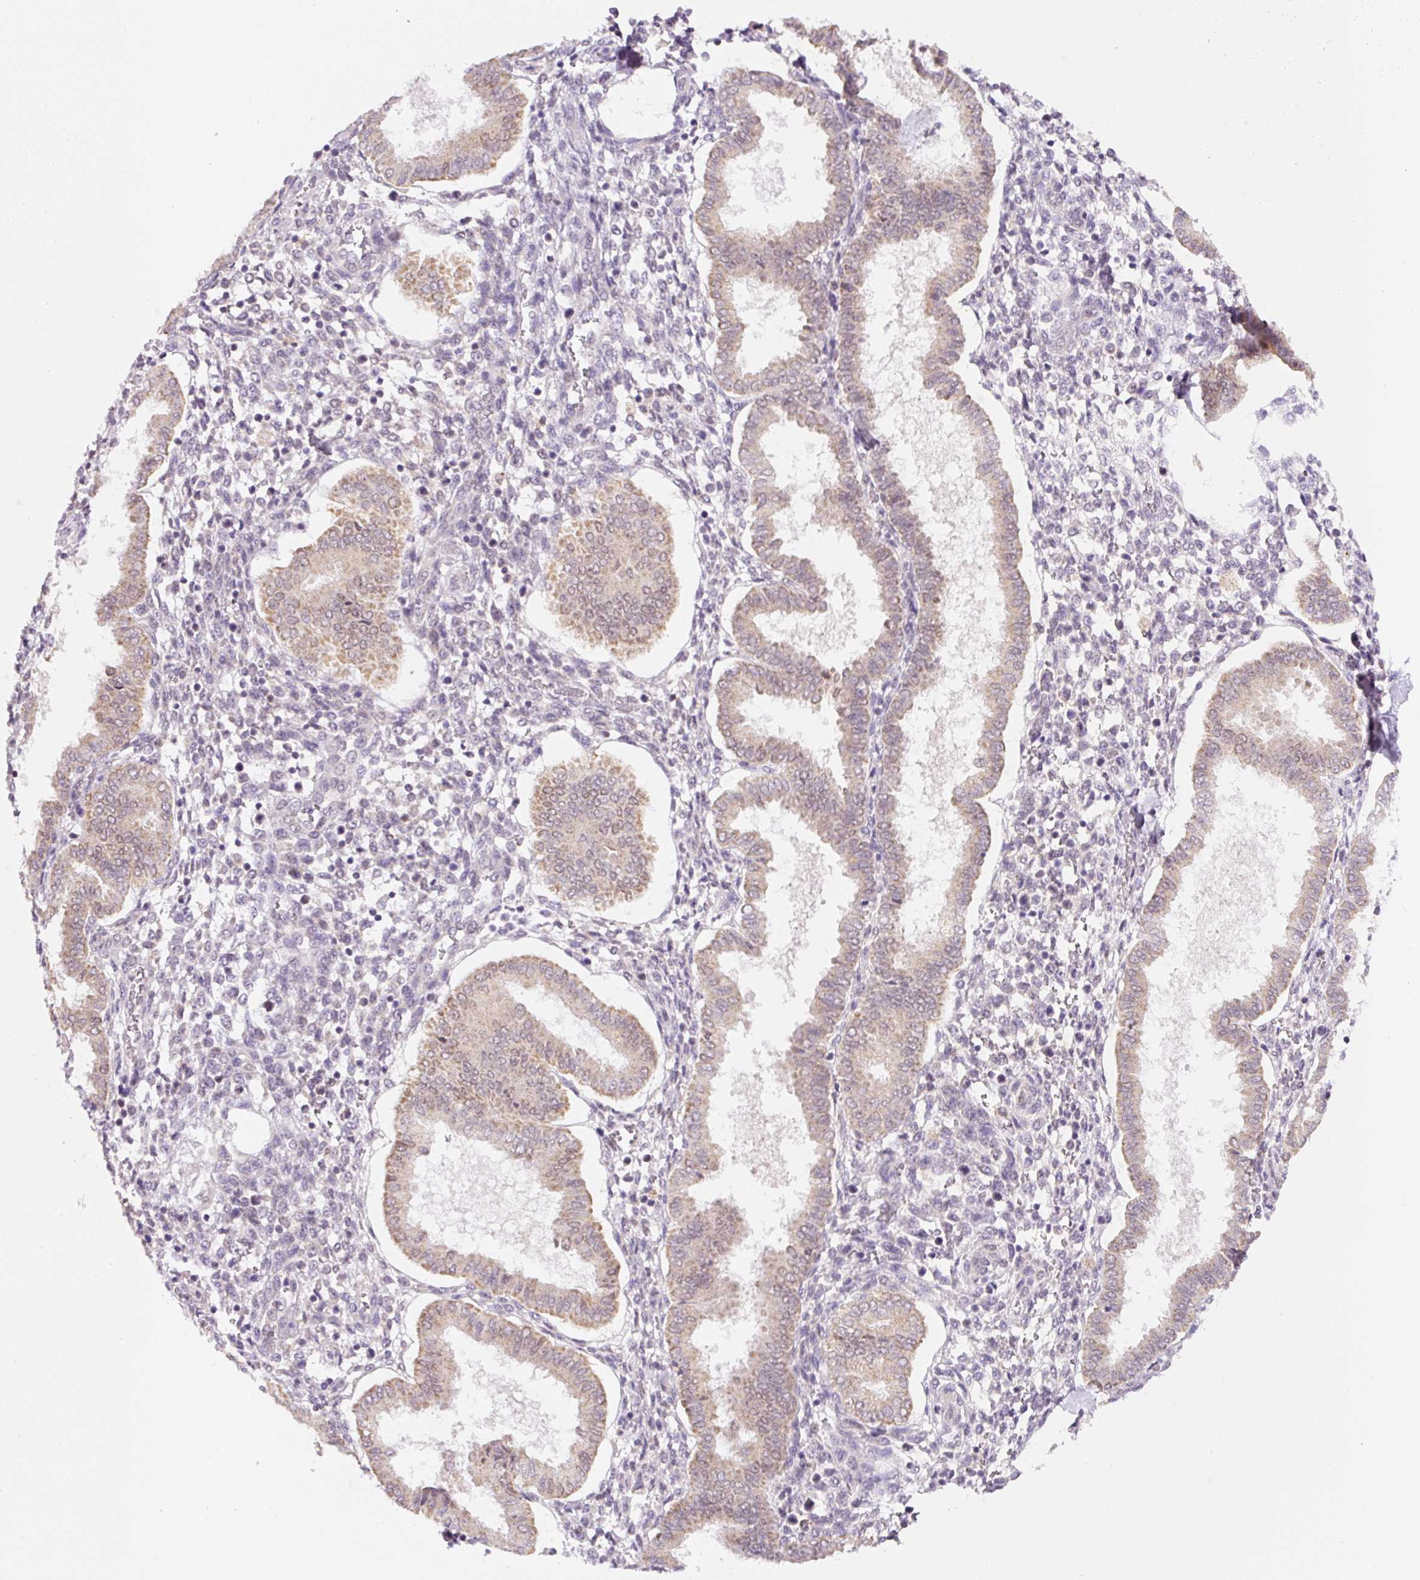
{"staining": {"intensity": "negative", "quantity": "none", "location": "none"}, "tissue": "endometrium", "cell_type": "Cells in endometrial stroma", "image_type": "normal", "snomed": [{"axis": "morphology", "description": "Normal tissue, NOS"}, {"axis": "topography", "description": "Endometrium"}], "caption": "A high-resolution histopathology image shows immunohistochemistry (IHC) staining of unremarkable endometrium, which shows no significant expression in cells in endometrial stroma.", "gene": "PCK2", "patient": {"sex": "female", "age": 24}}